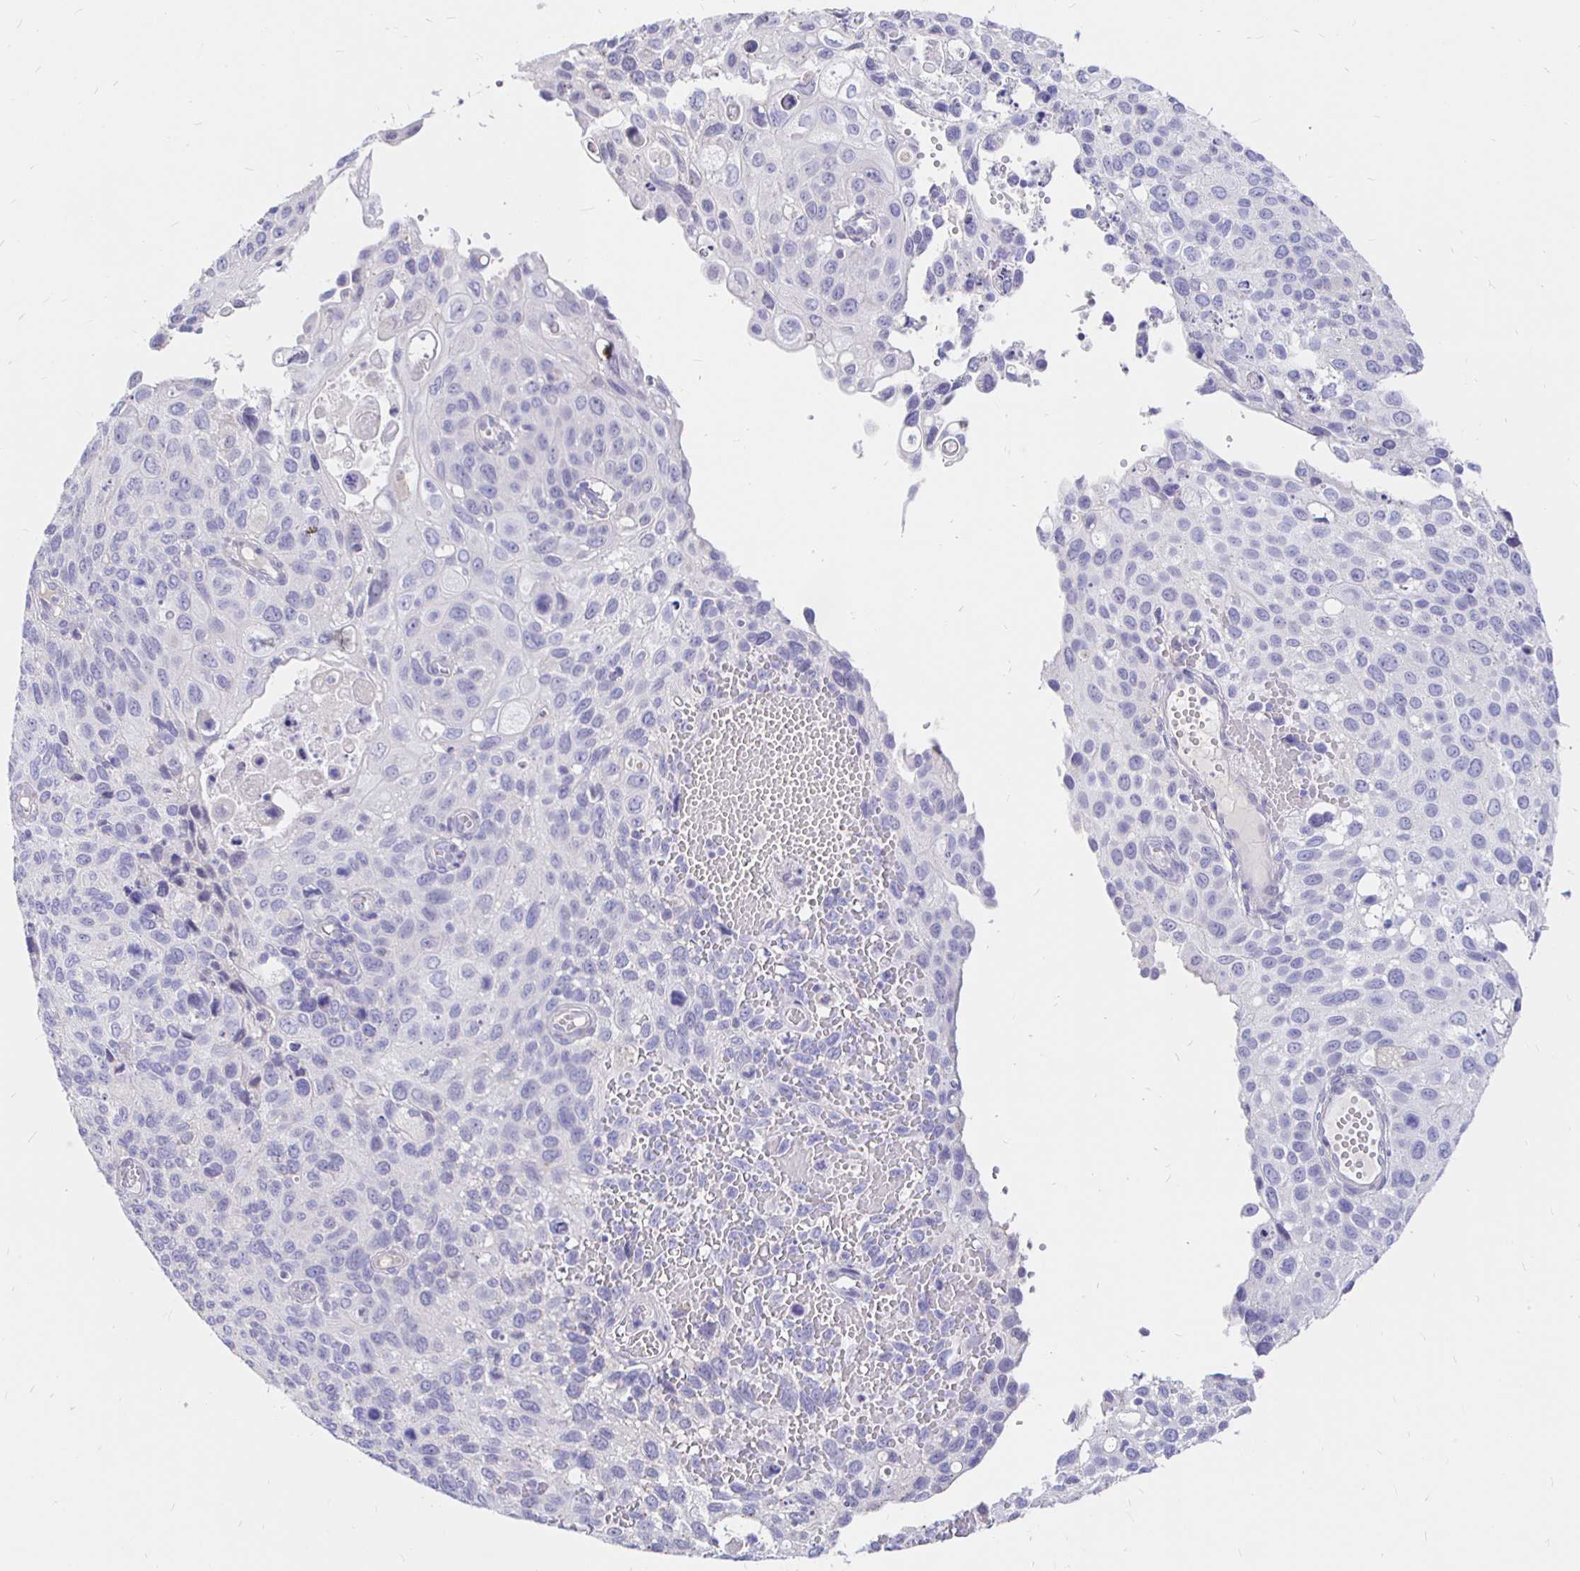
{"staining": {"intensity": "negative", "quantity": "none", "location": "none"}, "tissue": "cervical cancer", "cell_type": "Tumor cells", "image_type": "cancer", "snomed": [{"axis": "morphology", "description": "Squamous cell carcinoma, NOS"}, {"axis": "topography", "description": "Cervix"}], "caption": "High power microscopy micrograph of an immunohistochemistry histopathology image of cervical cancer, revealing no significant positivity in tumor cells.", "gene": "NECAB1", "patient": {"sex": "female", "age": 70}}